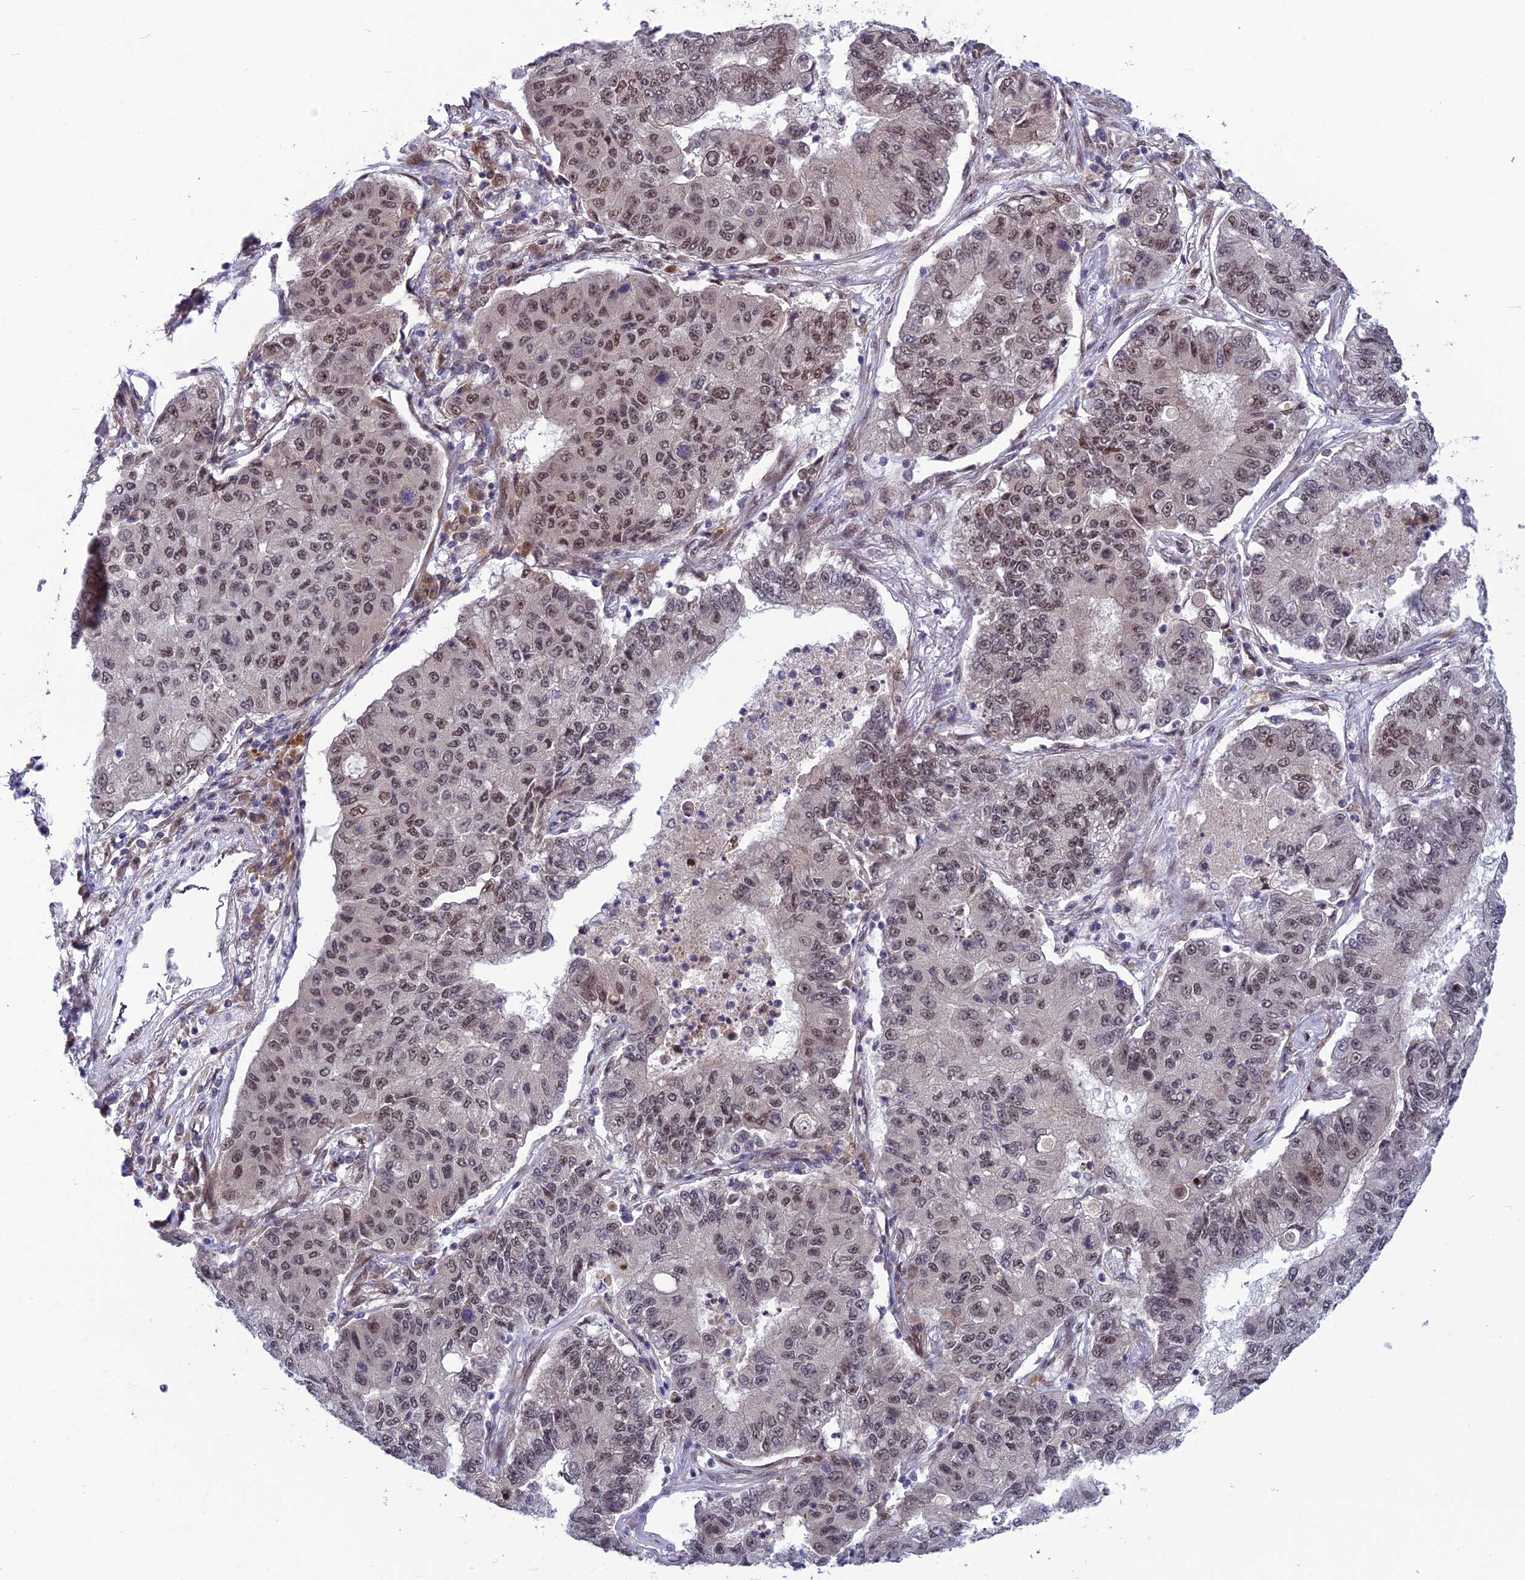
{"staining": {"intensity": "weak", "quantity": ">75%", "location": "nuclear"}, "tissue": "lung cancer", "cell_type": "Tumor cells", "image_type": "cancer", "snomed": [{"axis": "morphology", "description": "Squamous cell carcinoma, NOS"}, {"axis": "topography", "description": "Lung"}], "caption": "A brown stain shows weak nuclear positivity of a protein in lung cancer tumor cells.", "gene": "RTRAF", "patient": {"sex": "male", "age": 74}}